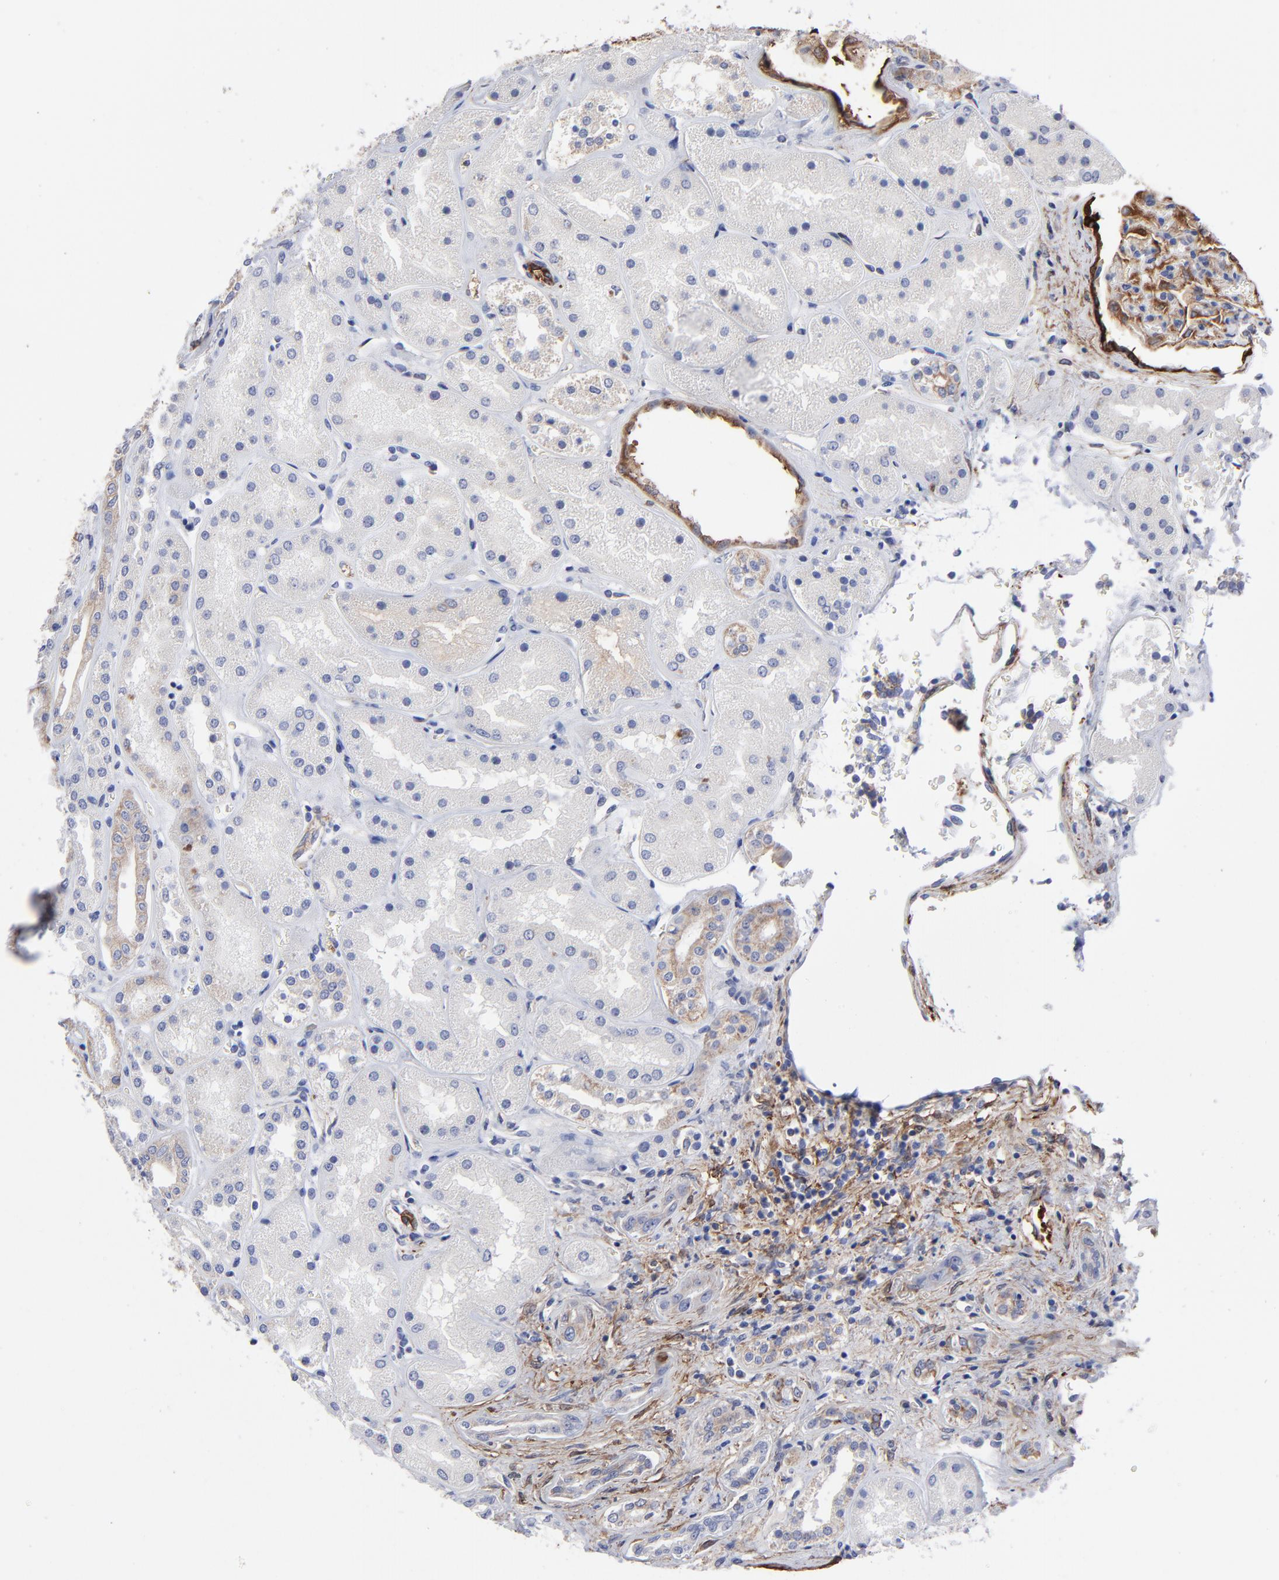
{"staining": {"intensity": "moderate", "quantity": "25%-75%", "location": "cytoplasmic/membranous"}, "tissue": "kidney", "cell_type": "Cells in glomeruli", "image_type": "normal", "snomed": [{"axis": "morphology", "description": "Normal tissue, NOS"}, {"axis": "topography", "description": "Kidney"}], "caption": "Immunohistochemical staining of normal human kidney demonstrates 25%-75% levels of moderate cytoplasmic/membranous protein expression in about 25%-75% of cells in glomeruli. The staining was performed using DAB to visualize the protein expression in brown, while the nuclei were stained in blue with hematoxylin (Magnification: 20x).", "gene": "CILP", "patient": {"sex": "male", "age": 28}}